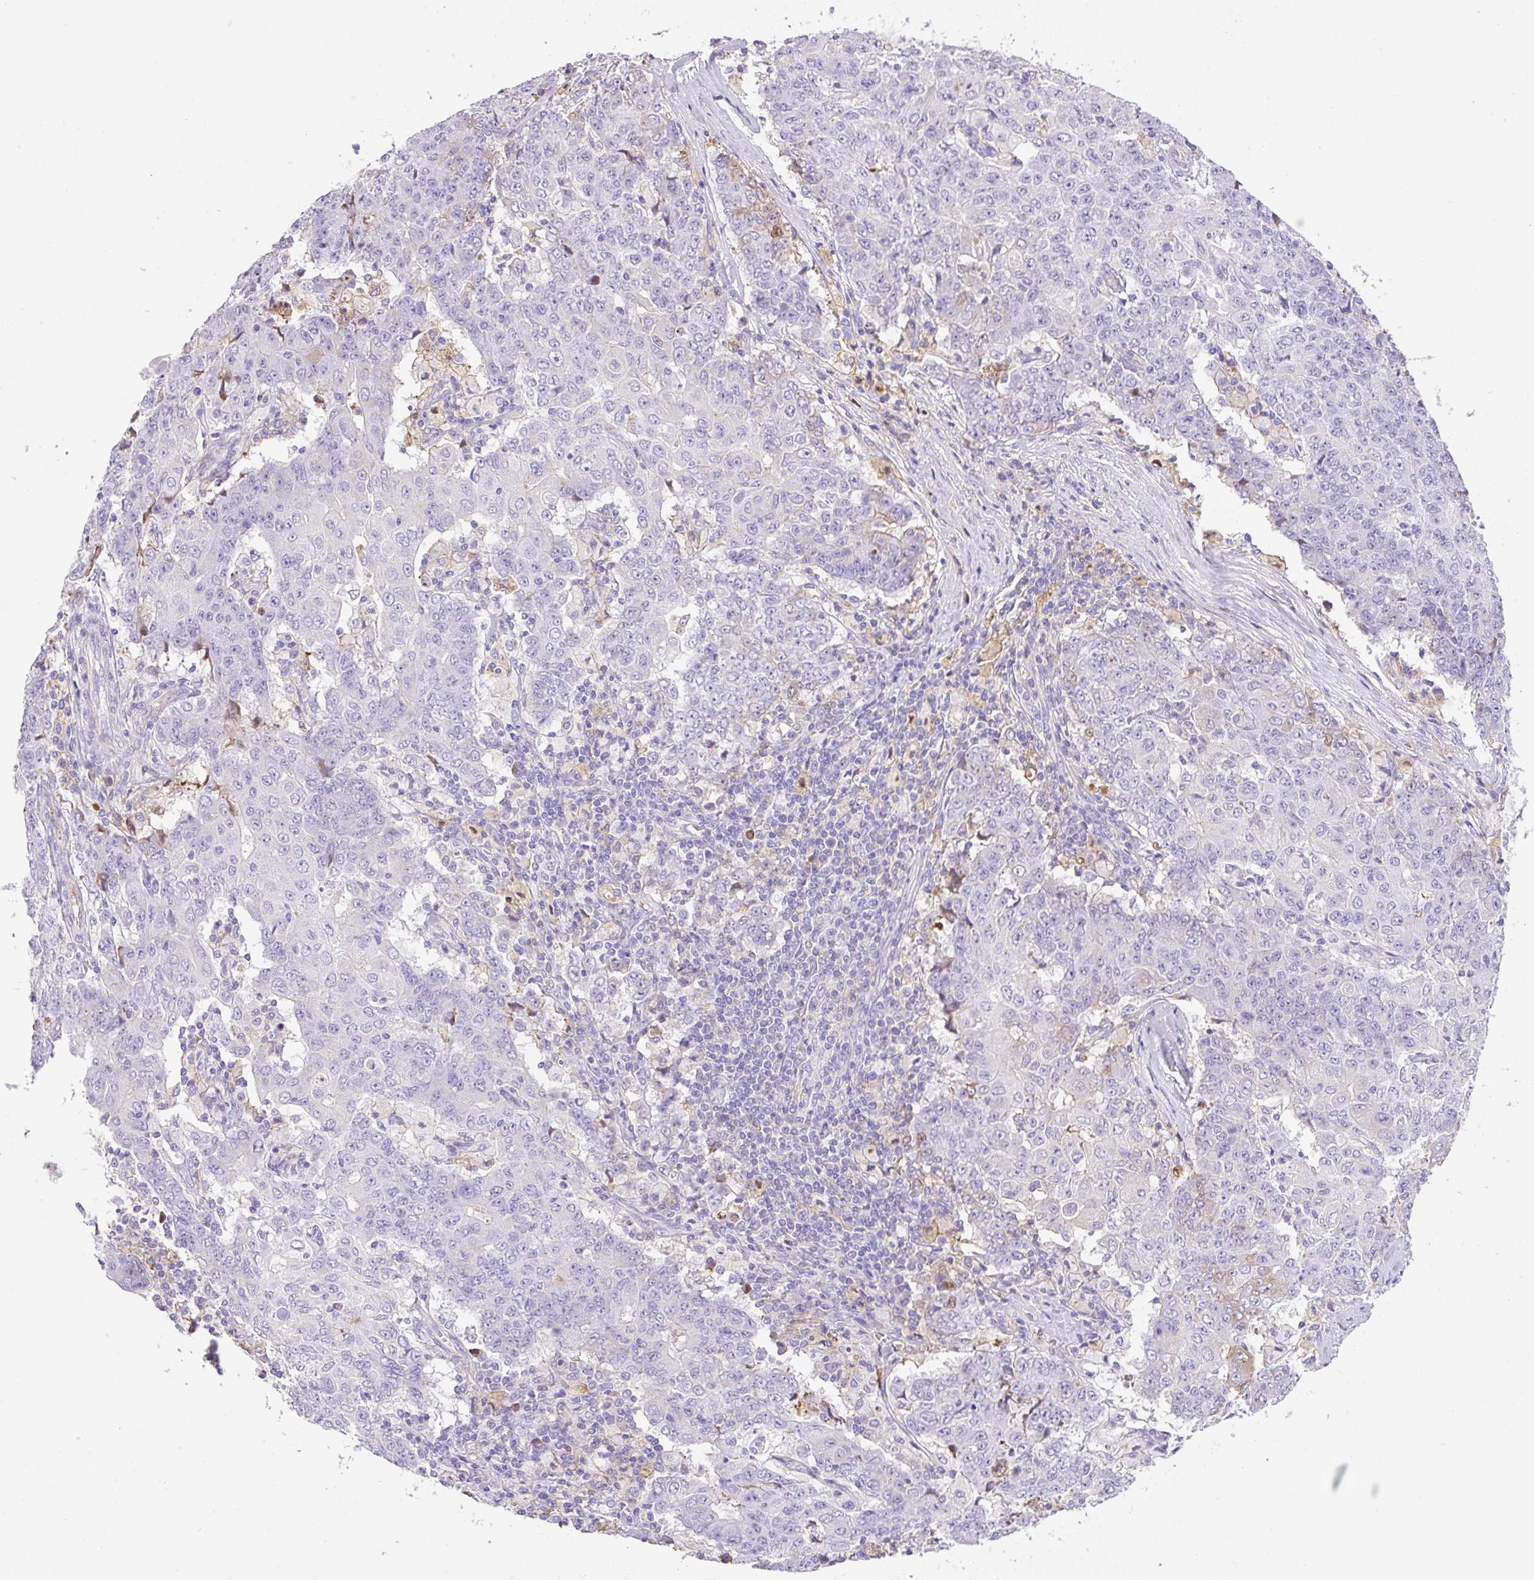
{"staining": {"intensity": "negative", "quantity": "none", "location": "none"}, "tissue": "ovarian cancer", "cell_type": "Tumor cells", "image_type": "cancer", "snomed": [{"axis": "morphology", "description": "Carcinoma, endometroid"}, {"axis": "topography", "description": "Ovary"}], "caption": "Ovarian cancer was stained to show a protein in brown. There is no significant positivity in tumor cells. Brightfield microscopy of immunohistochemistry stained with DAB (3,3'-diaminobenzidine) (brown) and hematoxylin (blue), captured at high magnification.", "gene": "TDRD15", "patient": {"sex": "female", "age": 42}}